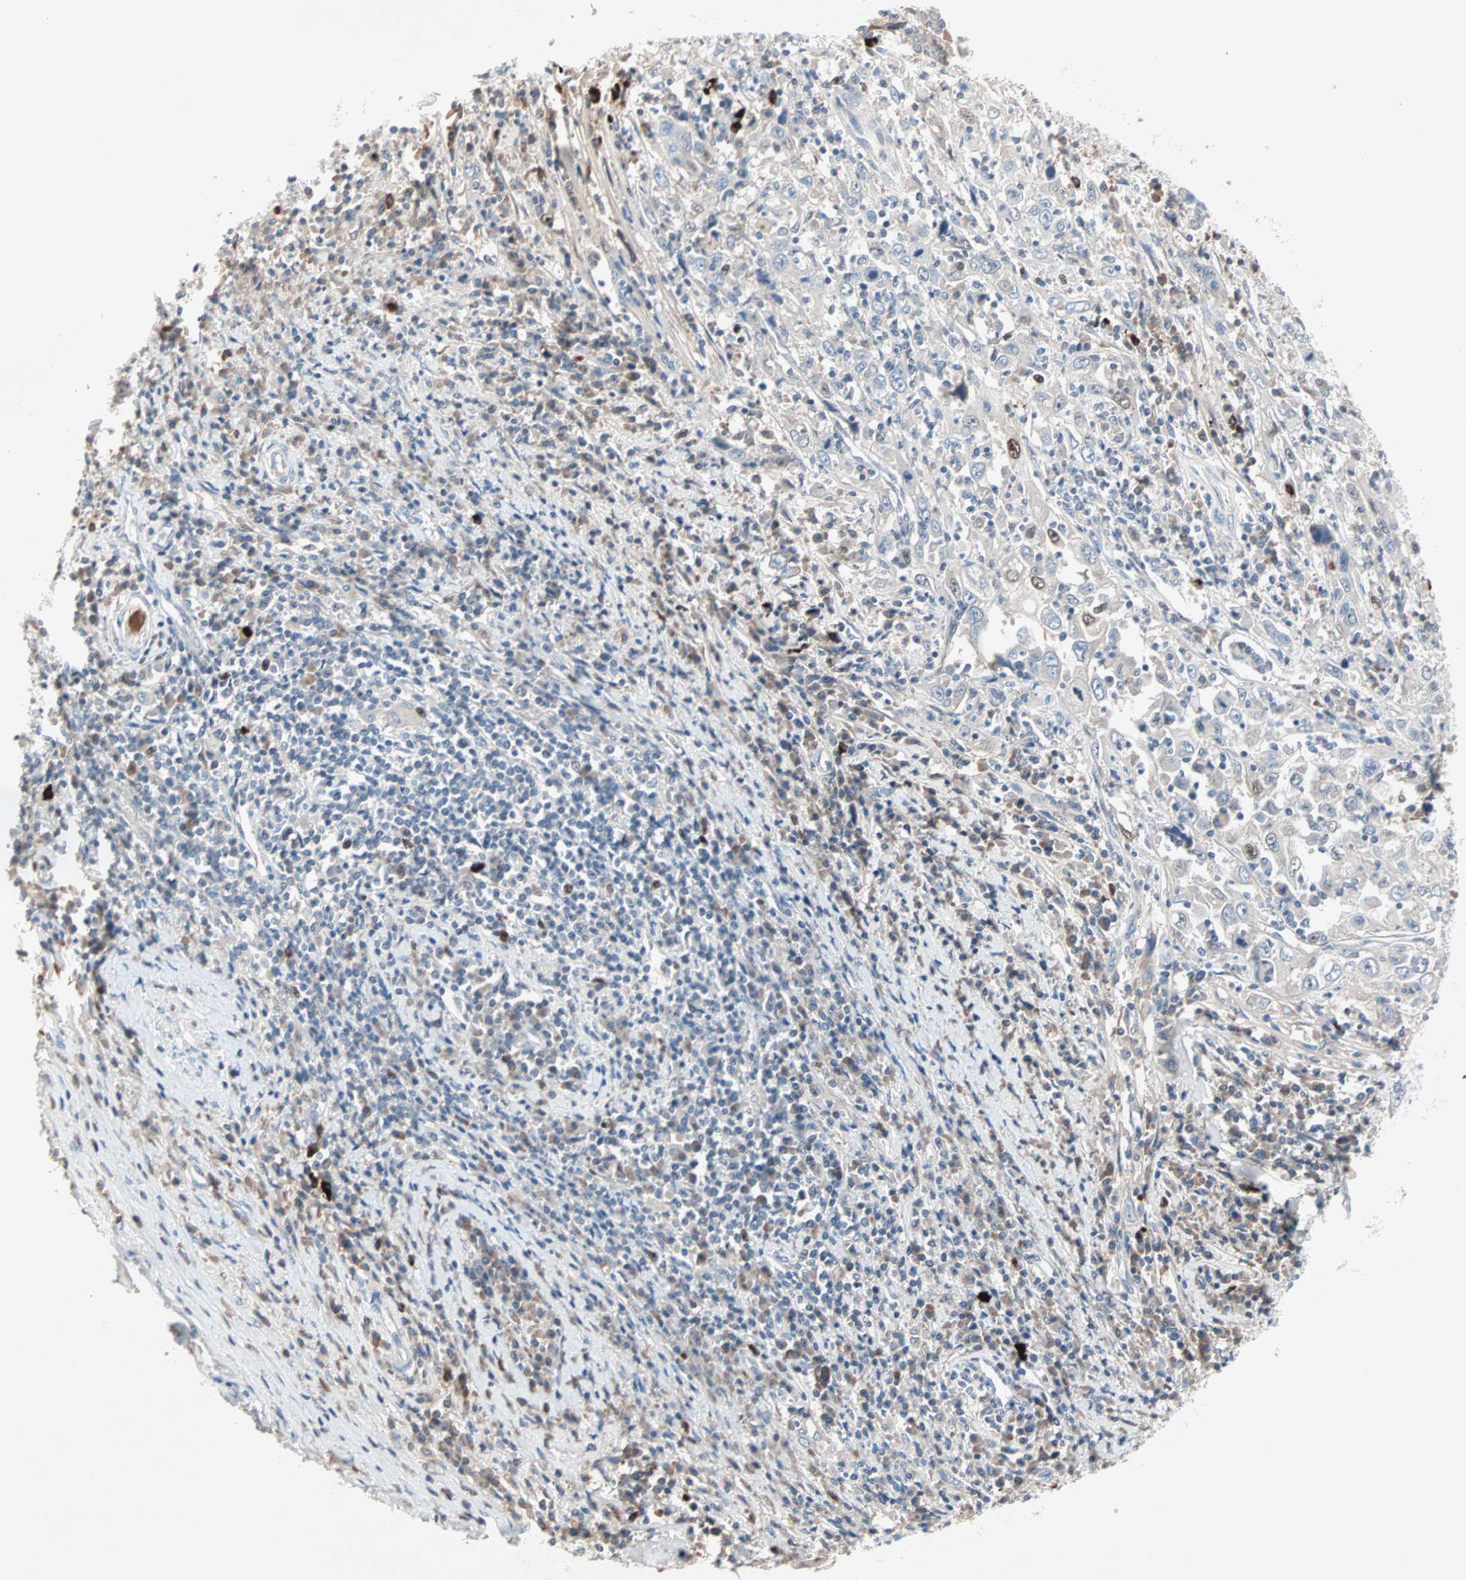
{"staining": {"intensity": "moderate", "quantity": "<25%", "location": "nuclear"}, "tissue": "cervical cancer", "cell_type": "Tumor cells", "image_type": "cancer", "snomed": [{"axis": "morphology", "description": "Squamous cell carcinoma, NOS"}, {"axis": "topography", "description": "Cervix"}], "caption": "High-magnification brightfield microscopy of cervical cancer (squamous cell carcinoma) stained with DAB (brown) and counterstained with hematoxylin (blue). tumor cells exhibit moderate nuclear positivity is appreciated in approximately<25% of cells.", "gene": "CCNE2", "patient": {"sex": "female", "age": 46}}